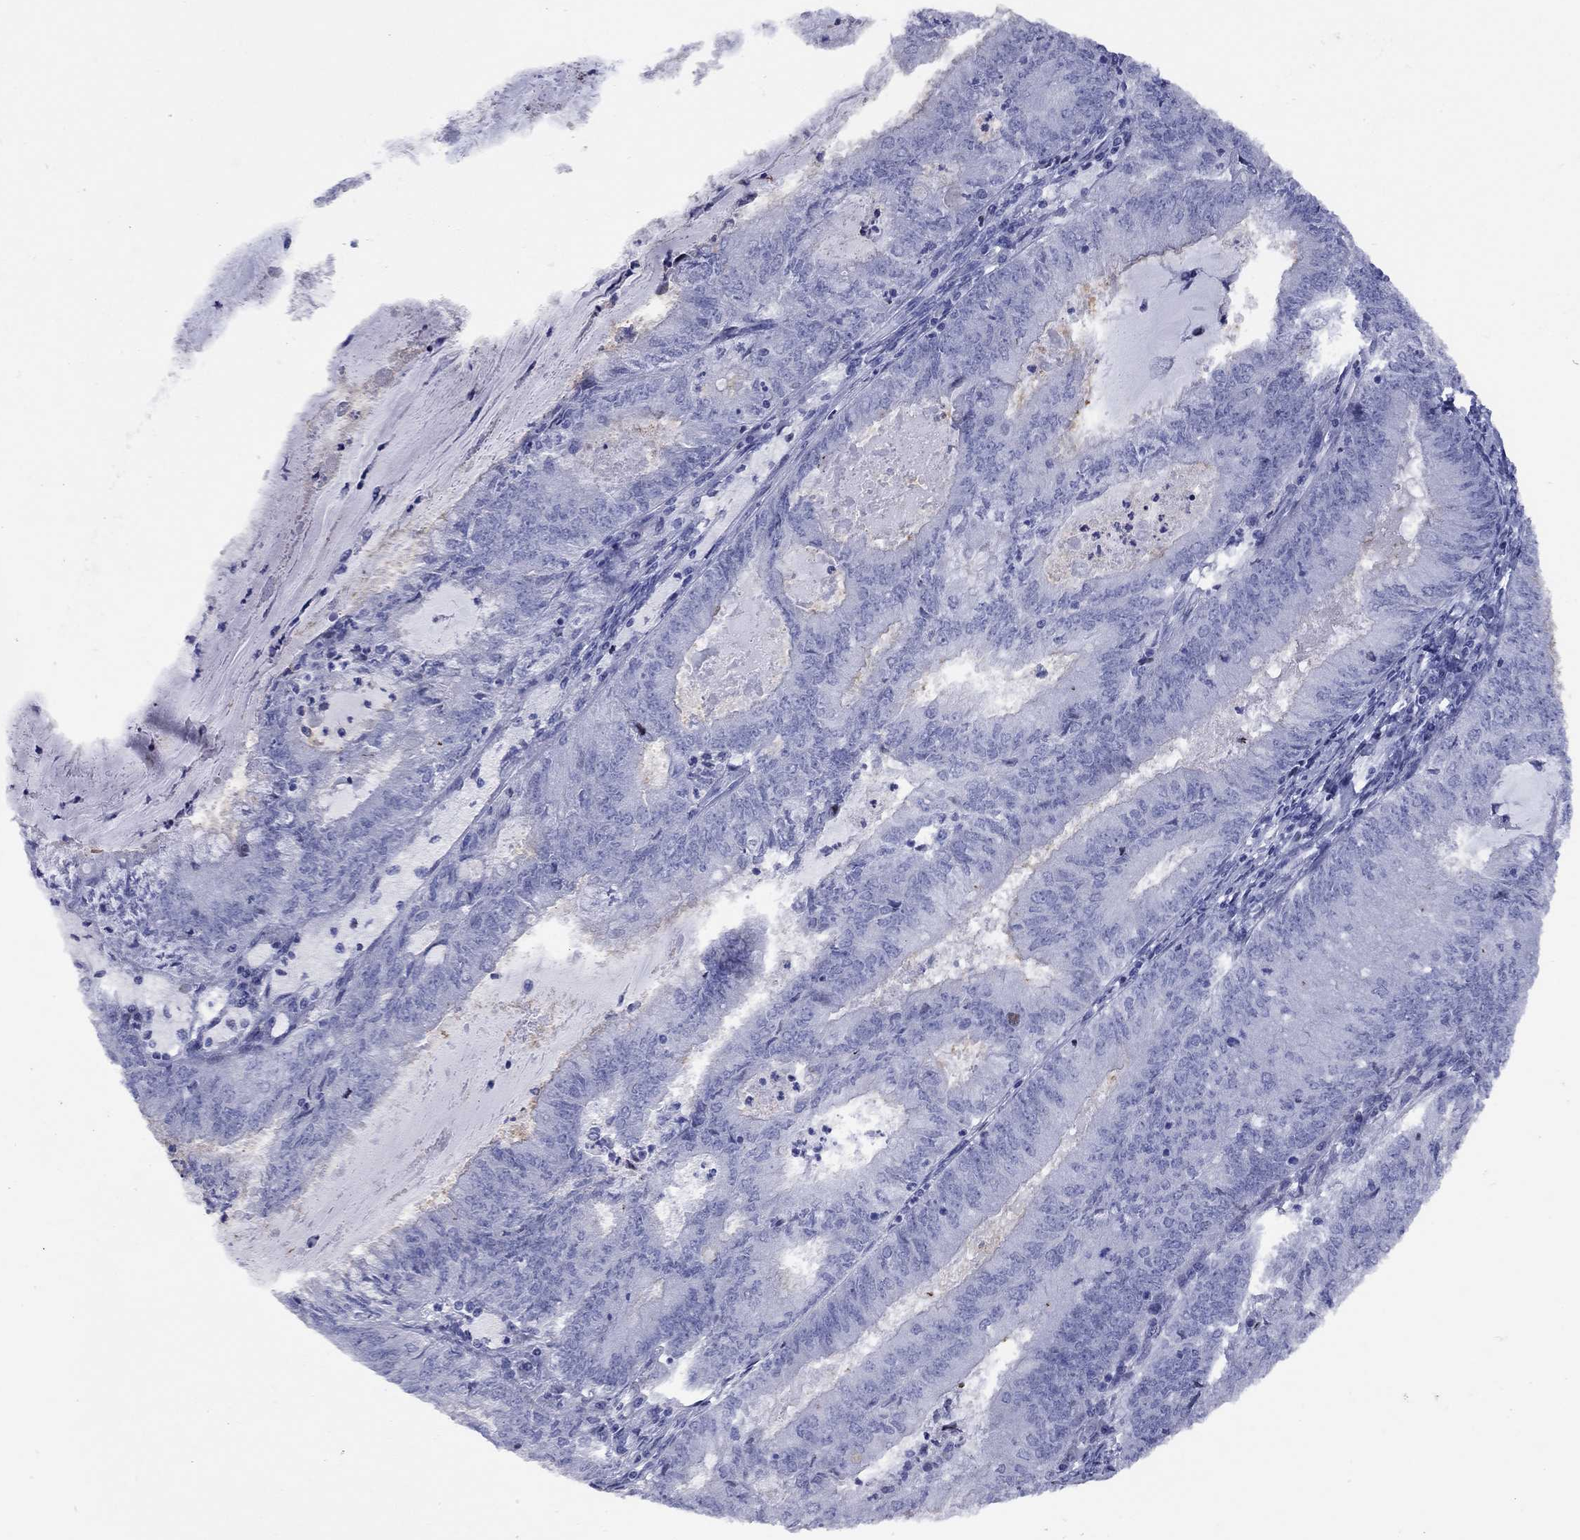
{"staining": {"intensity": "negative", "quantity": "none", "location": "none"}, "tissue": "endometrial cancer", "cell_type": "Tumor cells", "image_type": "cancer", "snomed": [{"axis": "morphology", "description": "Adenocarcinoma, NOS"}, {"axis": "topography", "description": "Endometrium"}], "caption": "Protein analysis of endometrial cancer shows no significant staining in tumor cells.", "gene": "CCNA1", "patient": {"sex": "female", "age": 57}}